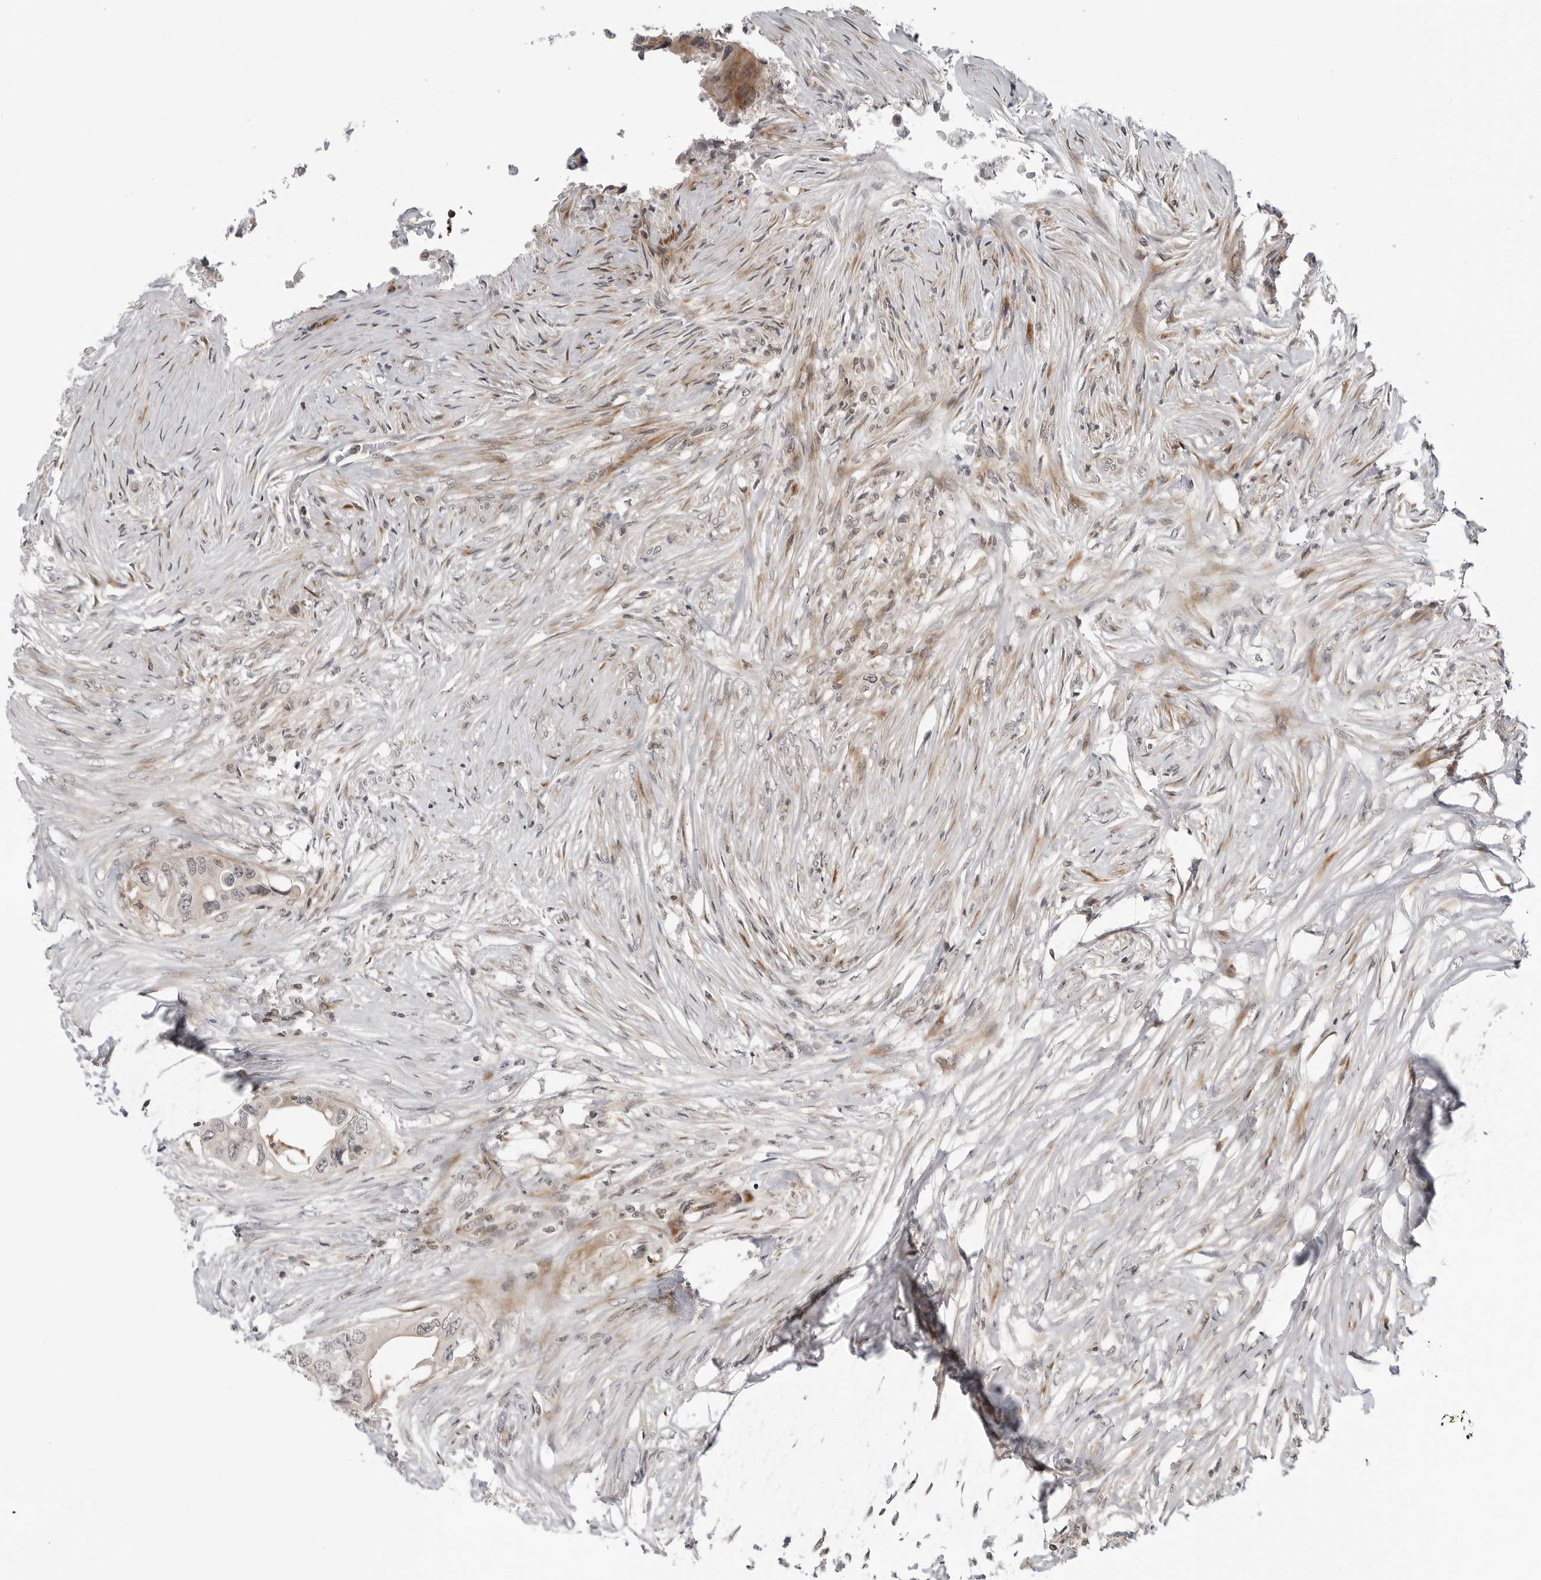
{"staining": {"intensity": "weak", "quantity": "<25%", "location": "cytoplasmic/membranous"}, "tissue": "colorectal cancer", "cell_type": "Tumor cells", "image_type": "cancer", "snomed": [{"axis": "morphology", "description": "Adenocarcinoma, NOS"}, {"axis": "topography", "description": "Colon"}], "caption": "A high-resolution image shows immunohistochemistry (IHC) staining of adenocarcinoma (colorectal), which displays no significant expression in tumor cells.", "gene": "ADAMTS5", "patient": {"sex": "male", "age": 71}}